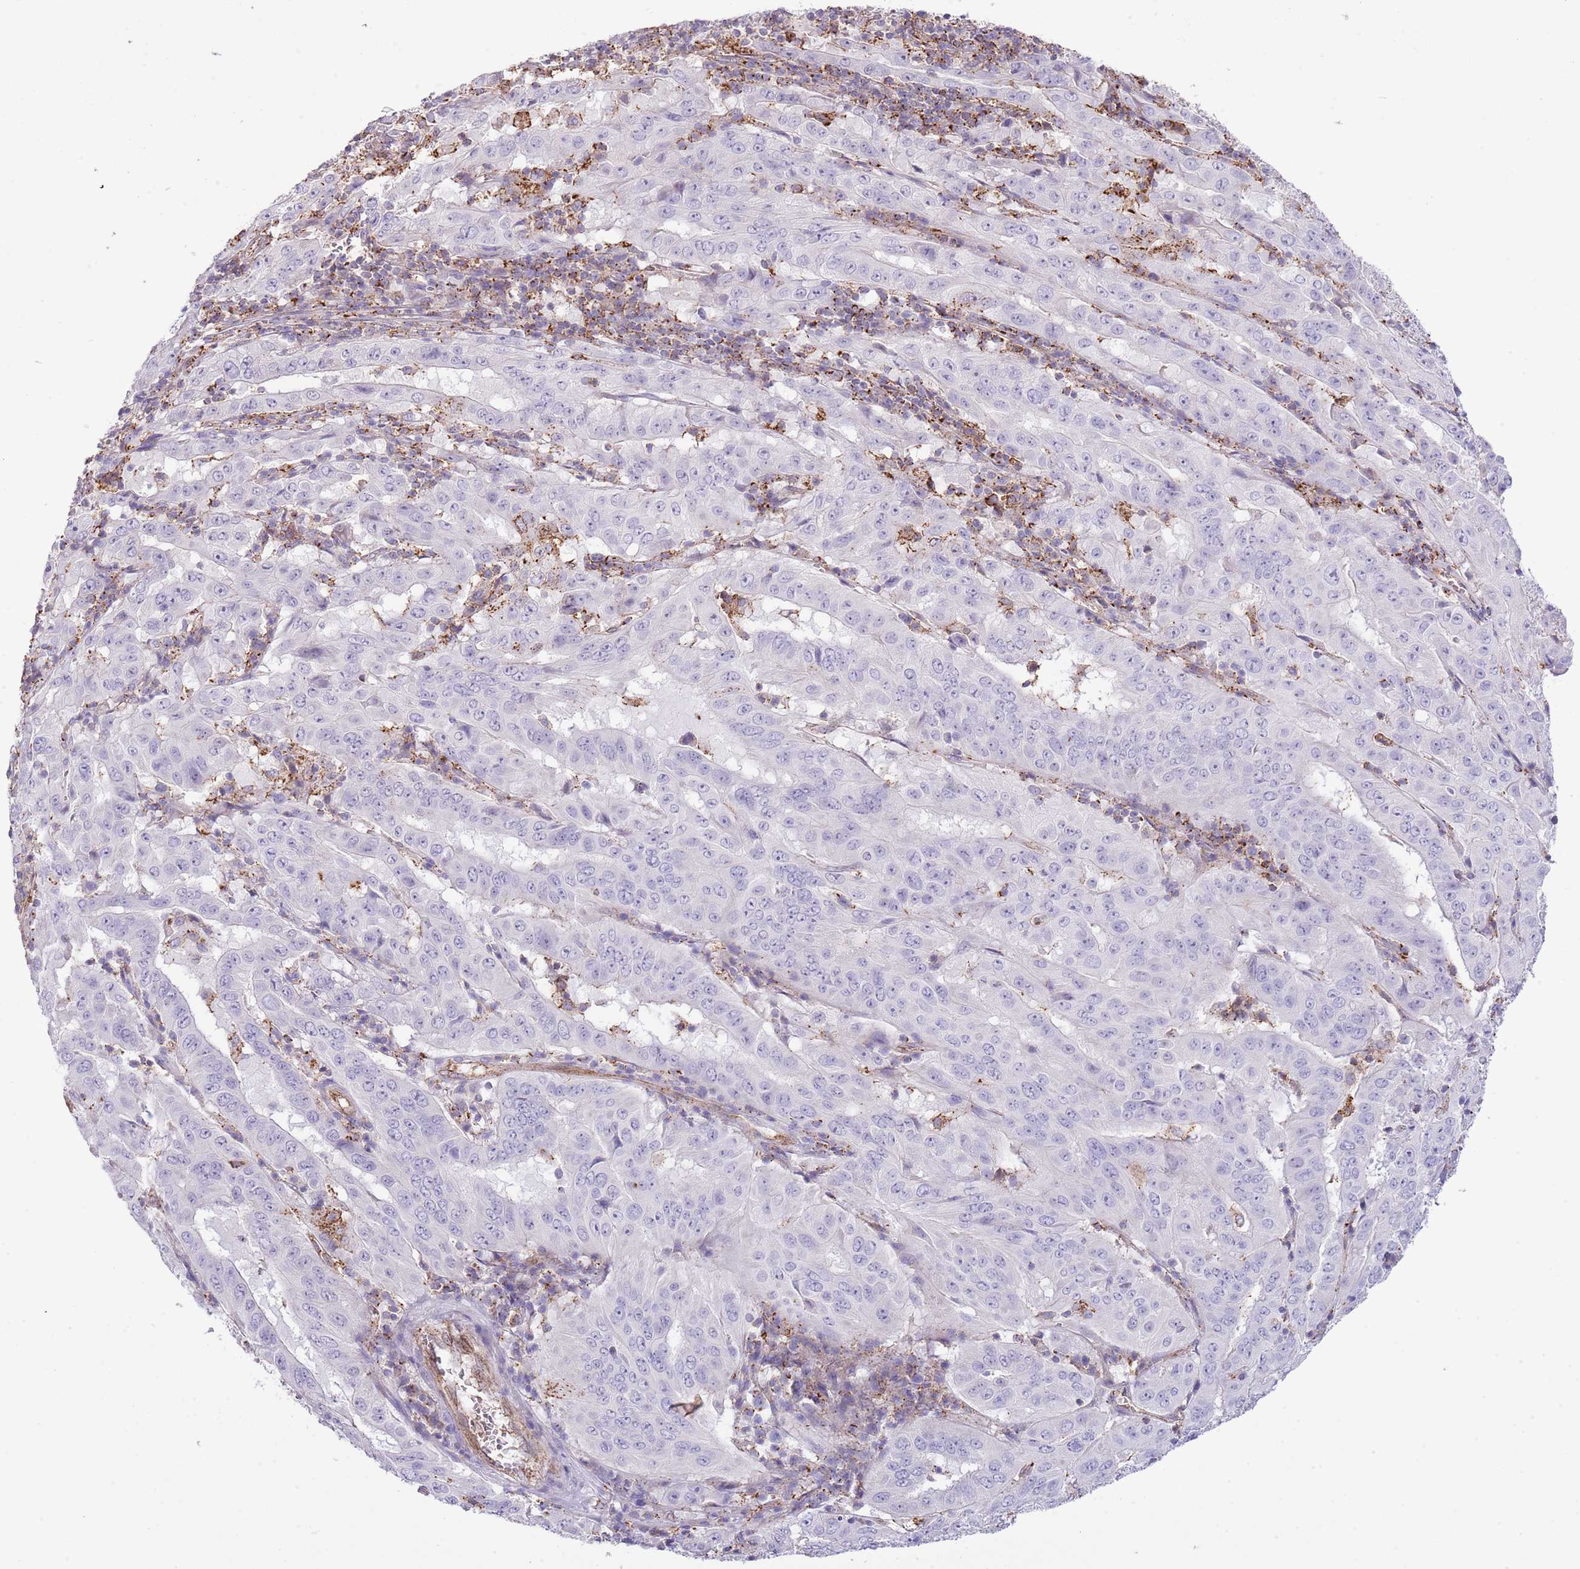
{"staining": {"intensity": "negative", "quantity": "none", "location": "none"}, "tissue": "pancreatic cancer", "cell_type": "Tumor cells", "image_type": "cancer", "snomed": [{"axis": "morphology", "description": "Adenocarcinoma, NOS"}, {"axis": "topography", "description": "Pancreas"}], "caption": "Micrograph shows no protein positivity in tumor cells of adenocarcinoma (pancreatic) tissue.", "gene": "ABHD17A", "patient": {"sex": "male", "age": 63}}